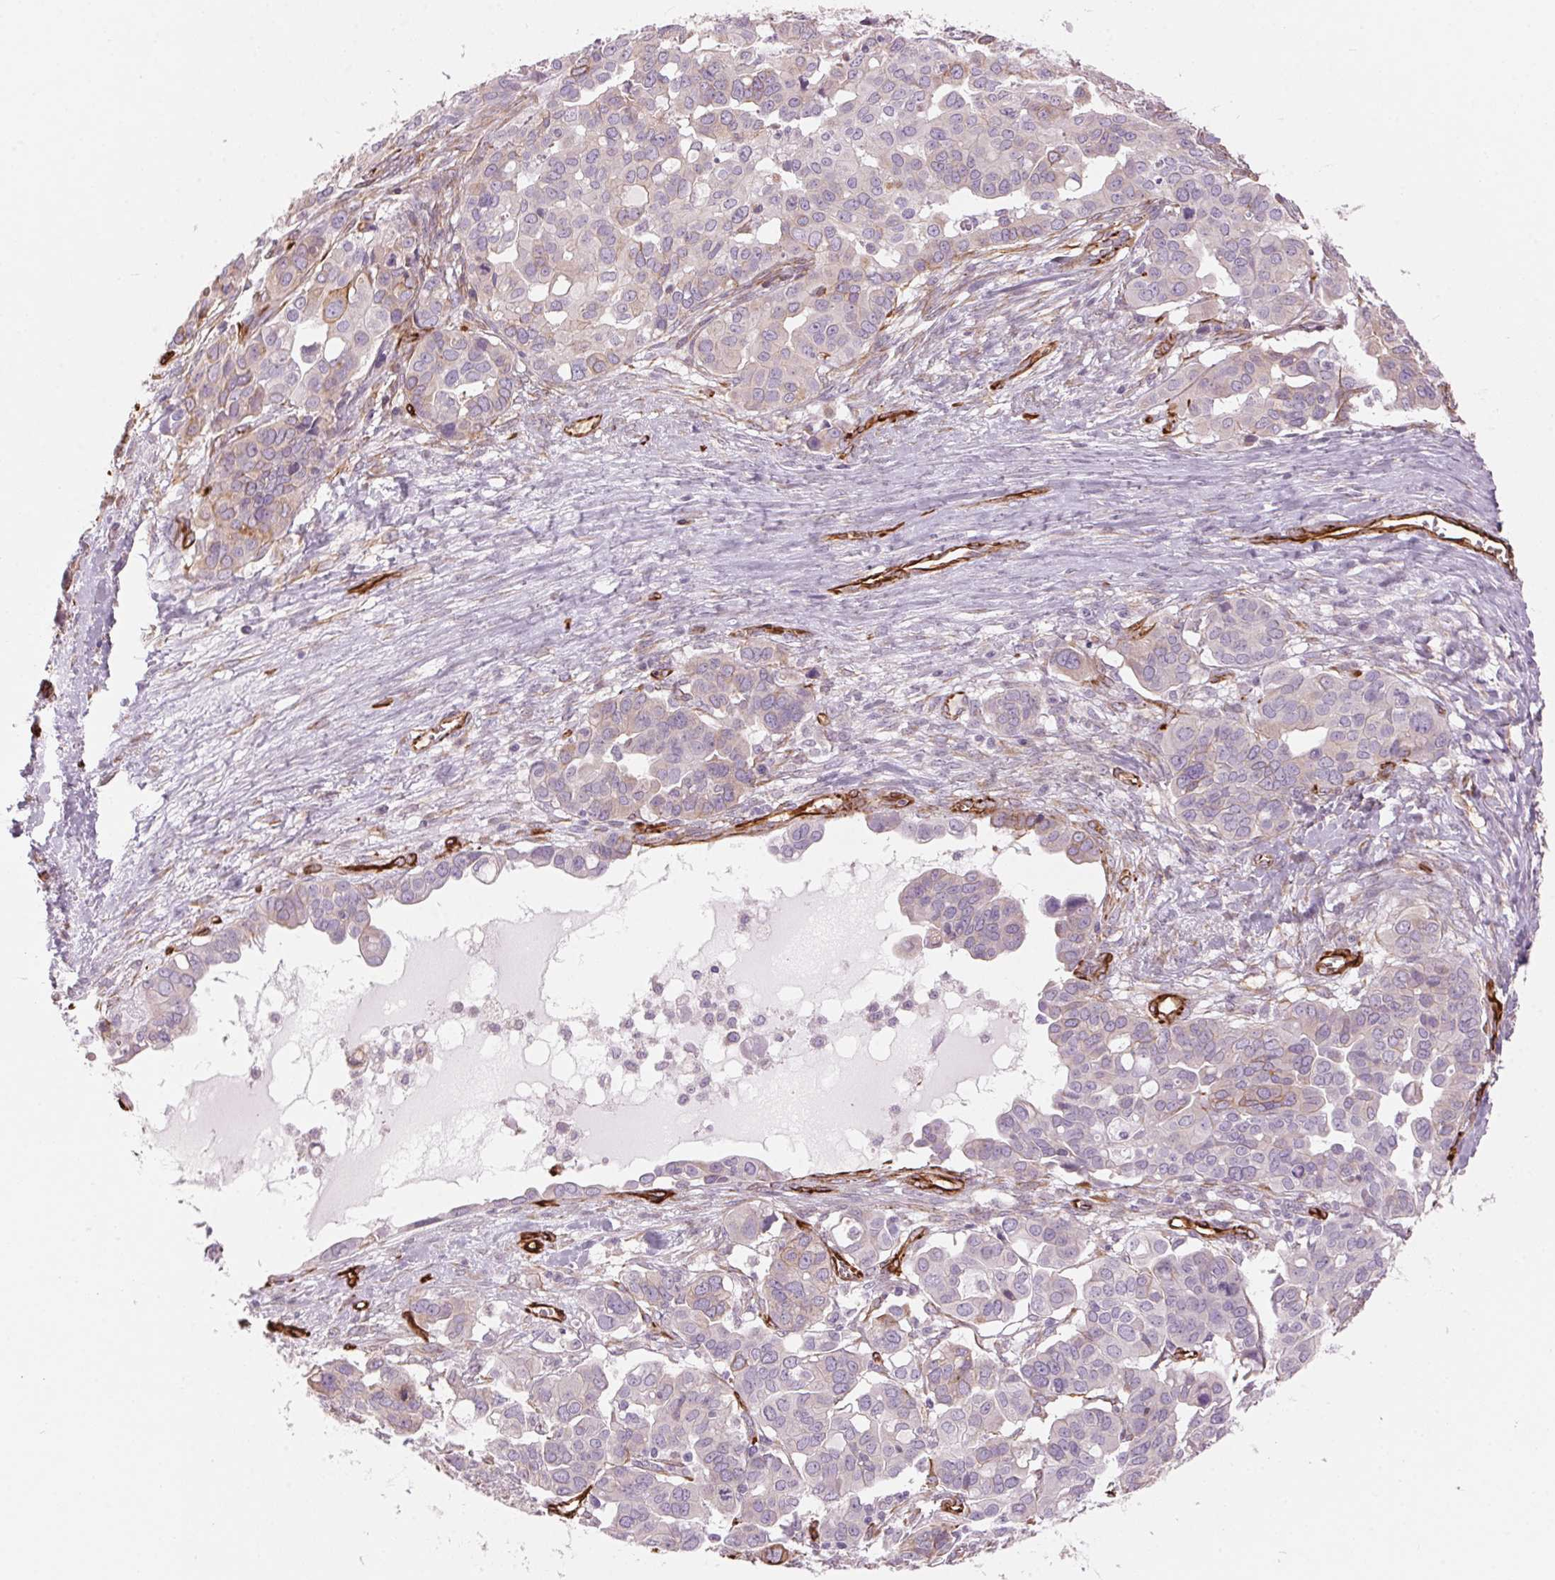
{"staining": {"intensity": "moderate", "quantity": "<25%", "location": "cytoplasmic/membranous"}, "tissue": "ovarian cancer", "cell_type": "Tumor cells", "image_type": "cancer", "snomed": [{"axis": "morphology", "description": "Carcinoma, endometroid"}, {"axis": "topography", "description": "Ovary"}], "caption": "Endometroid carcinoma (ovarian) stained with a protein marker displays moderate staining in tumor cells.", "gene": "CLPS", "patient": {"sex": "female", "age": 78}}